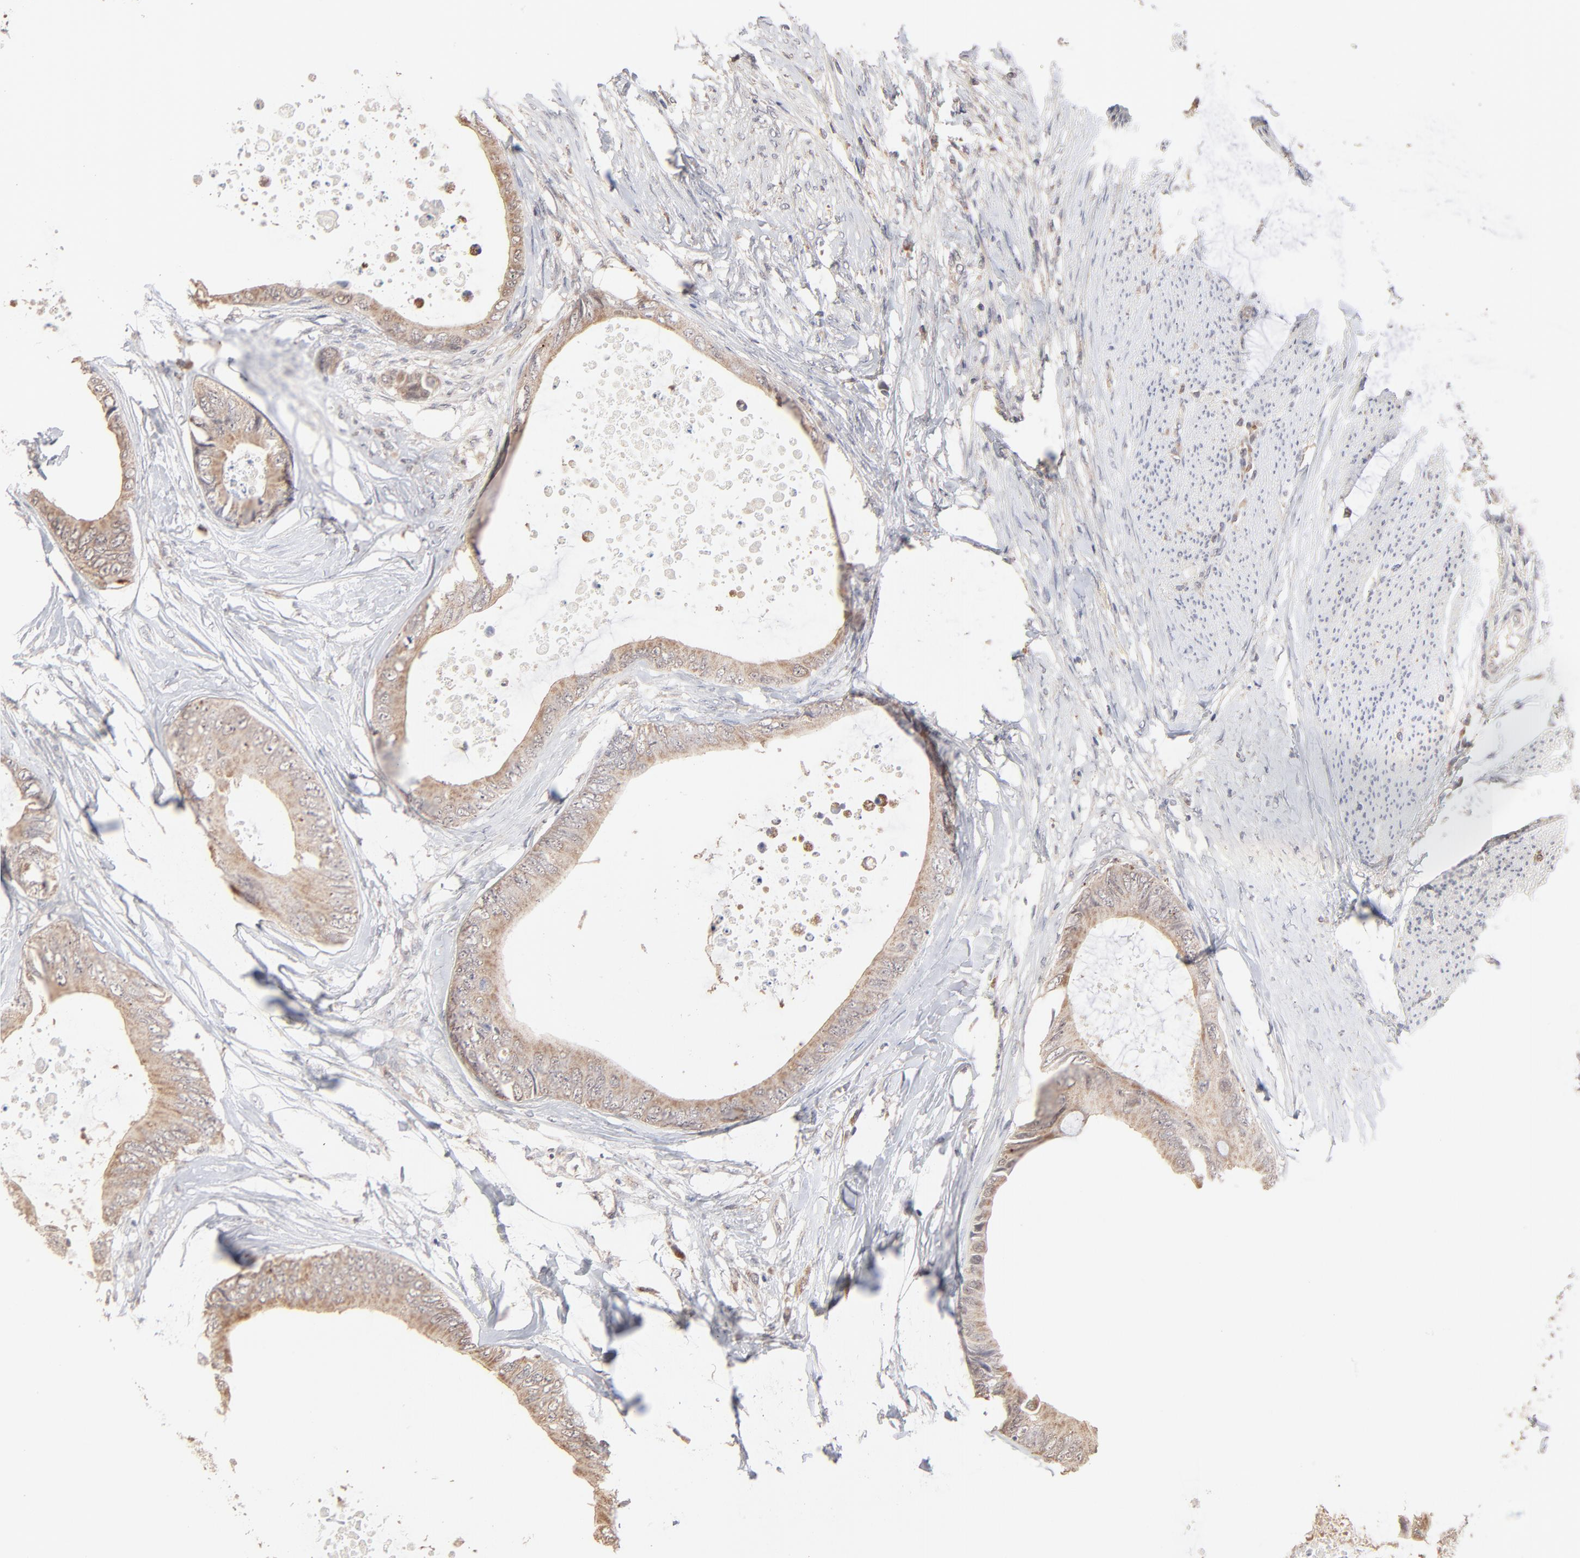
{"staining": {"intensity": "moderate", "quantity": "25%-75%", "location": "cytoplasmic/membranous"}, "tissue": "colorectal cancer", "cell_type": "Tumor cells", "image_type": "cancer", "snomed": [{"axis": "morphology", "description": "Normal tissue, NOS"}, {"axis": "morphology", "description": "Adenocarcinoma, NOS"}, {"axis": "topography", "description": "Rectum"}, {"axis": "topography", "description": "Peripheral nerve tissue"}], "caption": "A photomicrograph of colorectal adenocarcinoma stained for a protein demonstrates moderate cytoplasmic/membranous brown staining in tumor cells.", "gene": "MSL2", "patient": {"sex": "female", "age": 77}}